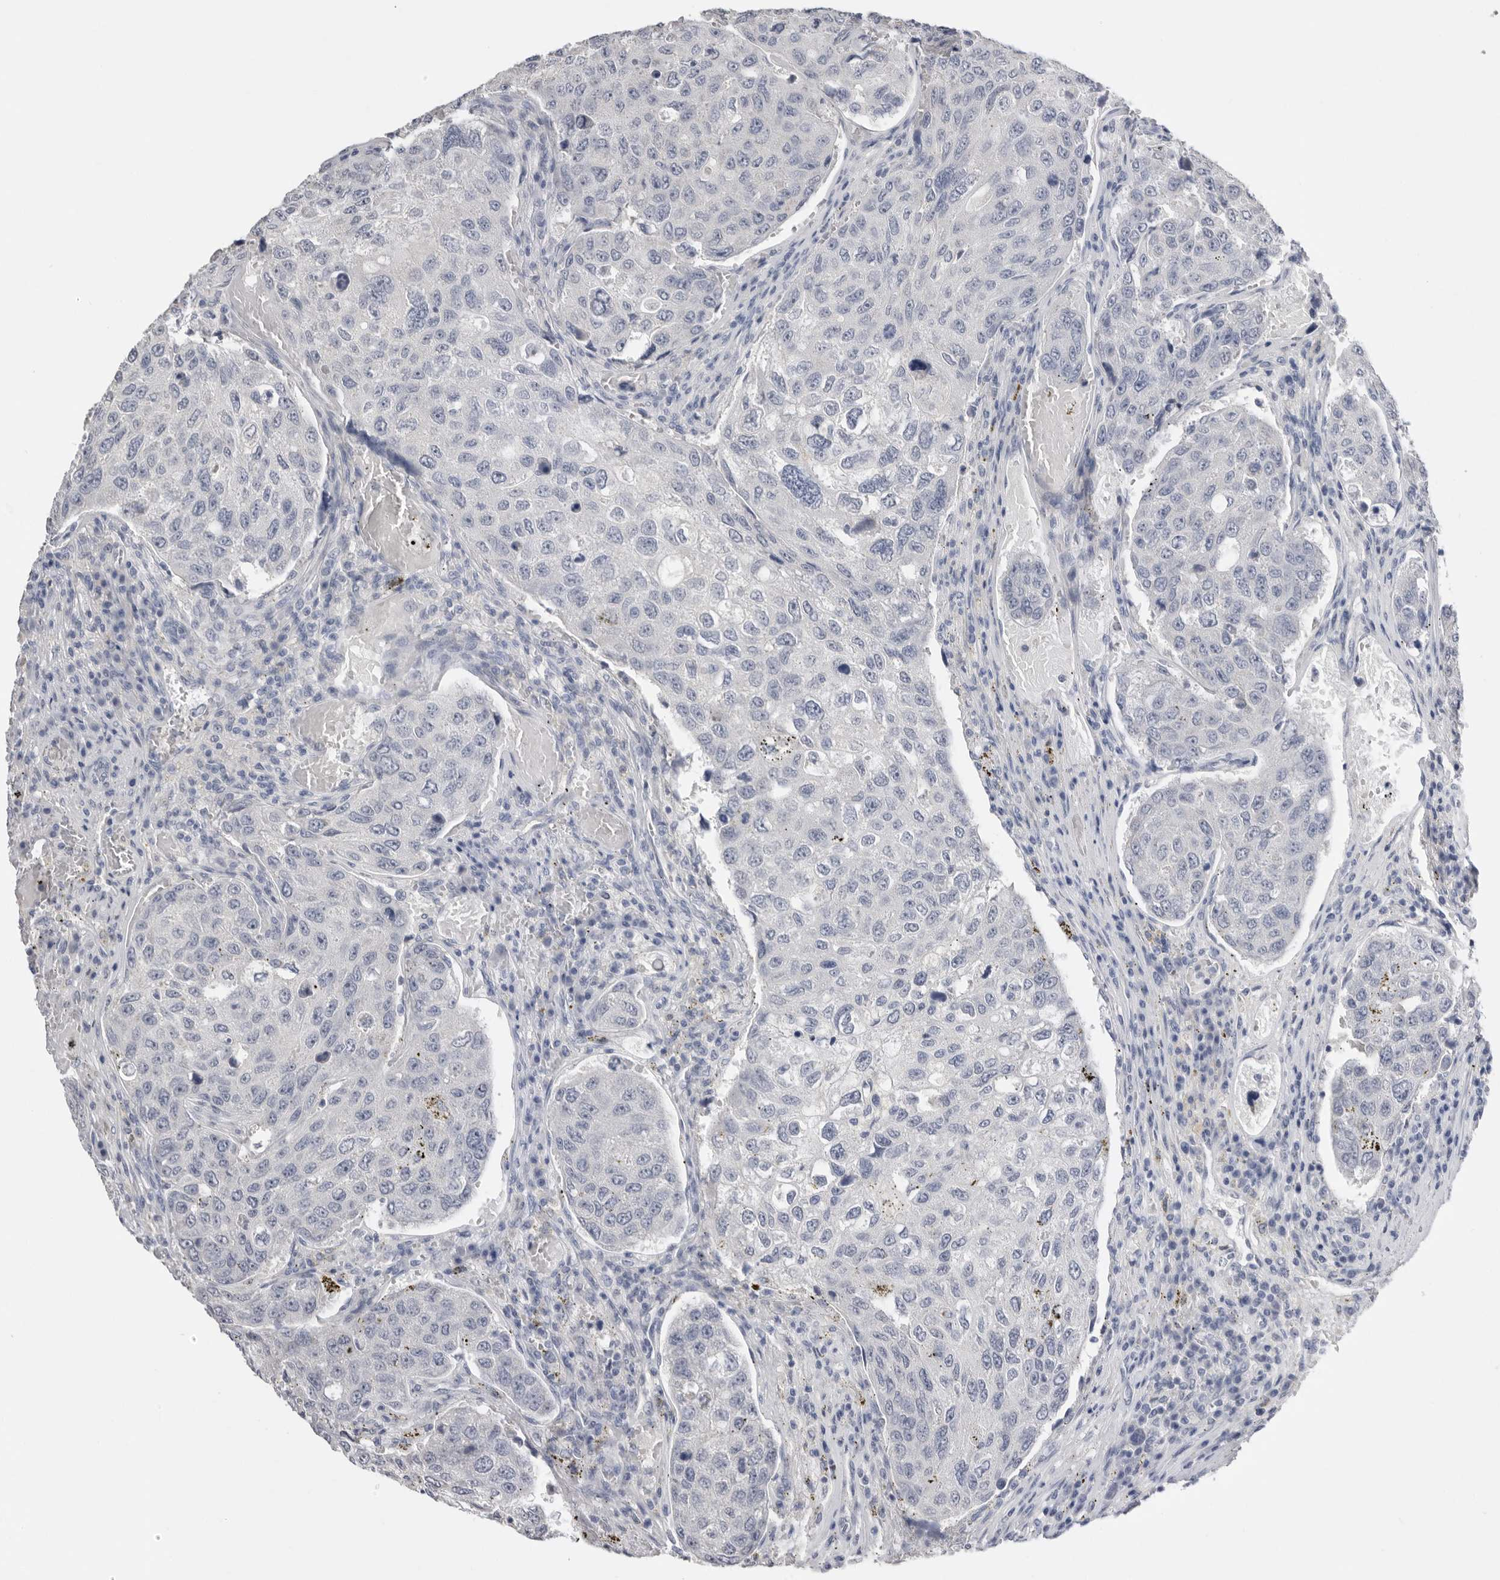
{"staining": {"intensity": "negative", "quantity": "none", "location": "none"}, "tissue": "urothelial cancer", "cell_type": "Tumor cells", "image_type": "cancer", "snomed": [{"axis": "morphology", "description": "Urothelial carcinoma, High grade"}, {"axis": "topography", "description": "Lymph node"}, {"axis": "topography", "description": "Urinary bladder"}], "caption": "The histopathology image displays no staining of tumor cells in urothelial cancer.", "gene": "APOA2", "patient": {"sex": "male", "age": 51}}